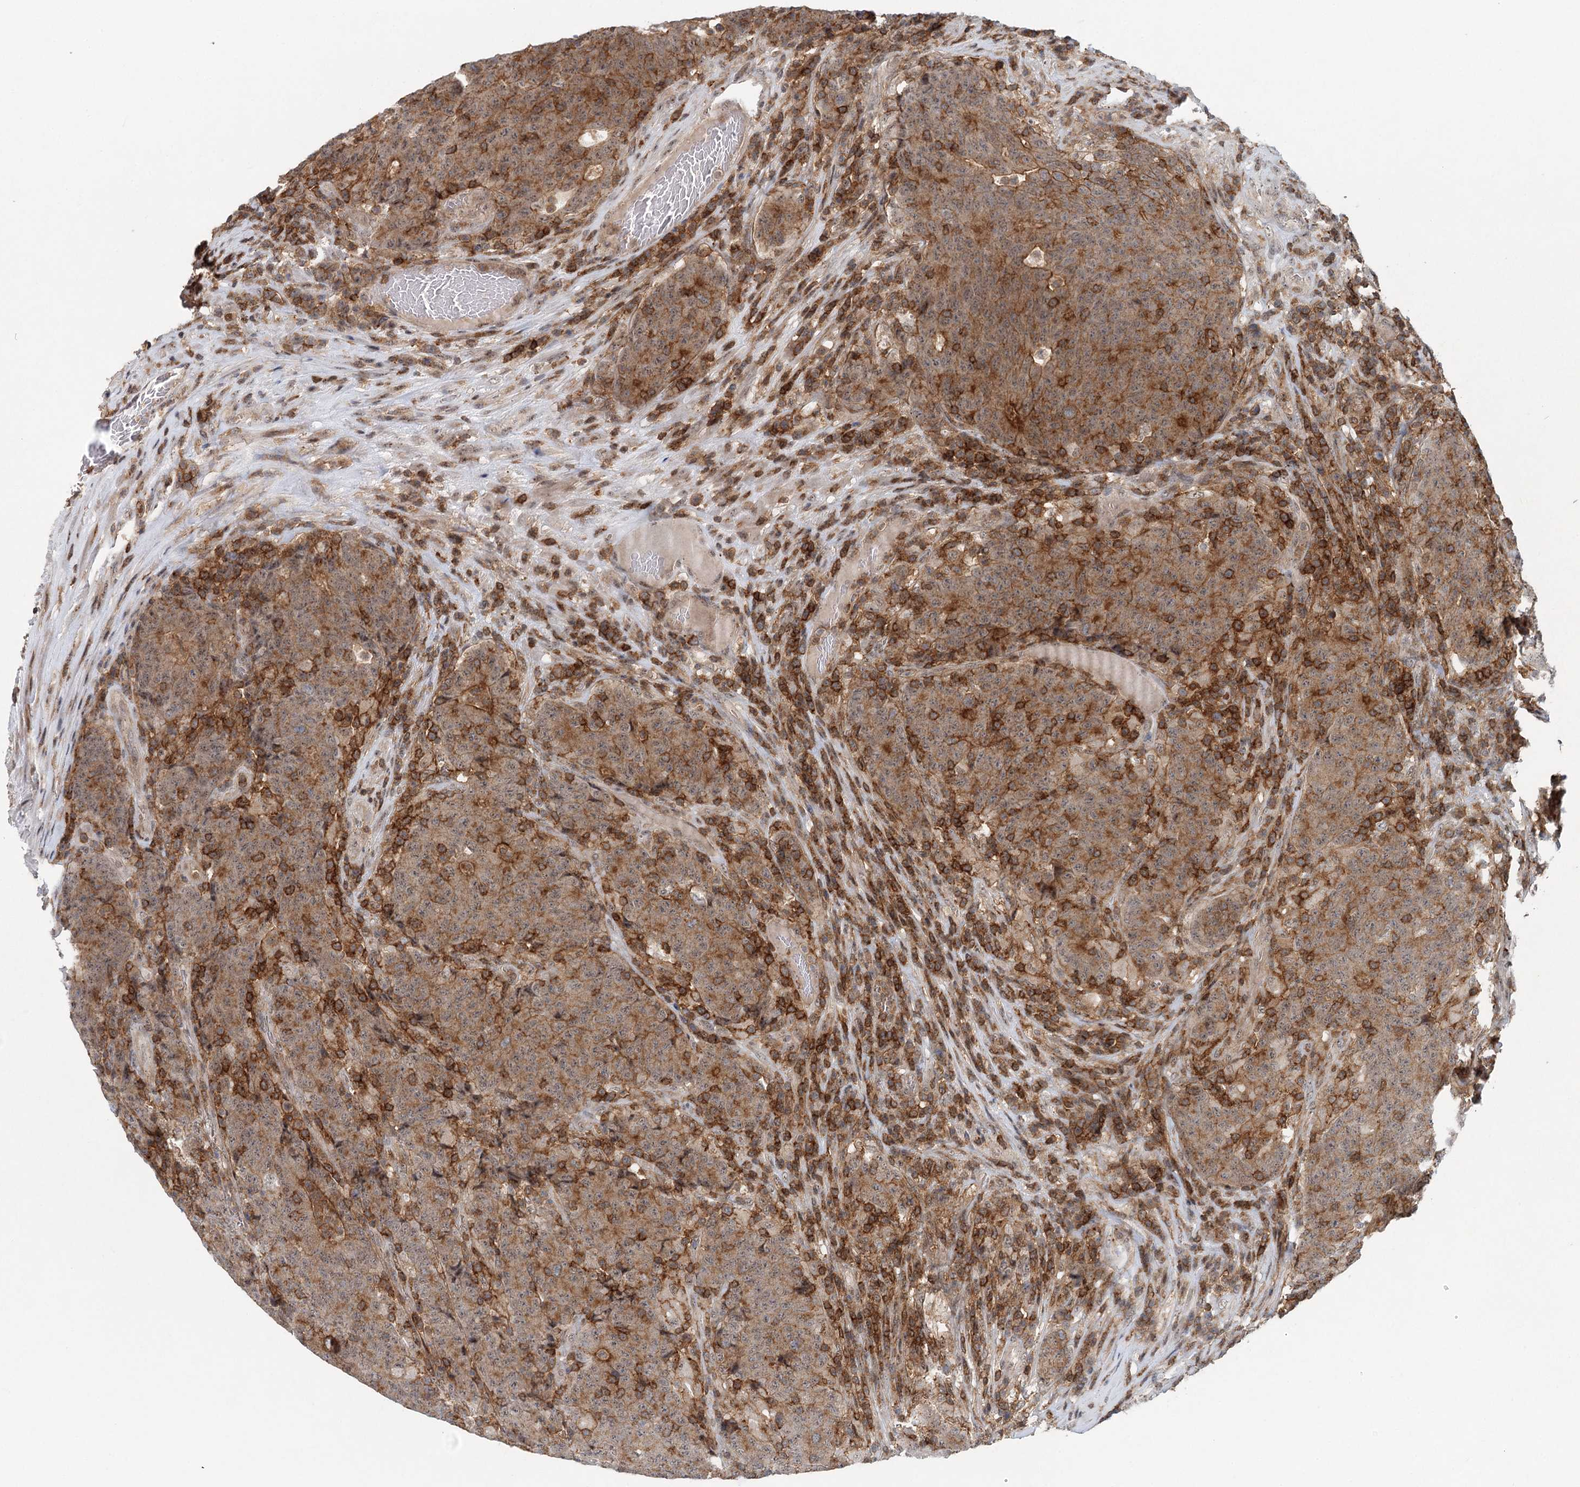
{"staining": {"intensity": "moderate", "quantity": "25%-75%", "location": "cytoplasmic/membranous"}, "tissue": "colorectal cancer", "cell_type": "Tumor cells", "image_type": "cancer", "snomed": [{"axis": "morphology", "description": "Adenocarcinoma, NOS"}, {"axis": "topography", "description": "Colon"}], "caption": "A micrograph of human colorectal adenocarcinoma stained for a protein demonstrates moderate cytoplasmic/membranous brown staining in tumor cells. The staining was performed using DAB (3,3'-diaminobenzidine), with brown indicating positive protein expression. Nuclei are stained blue with hematoxylin.", "gene": "CDC42SE2", "patient": {"sex": "female", "age": 75}}